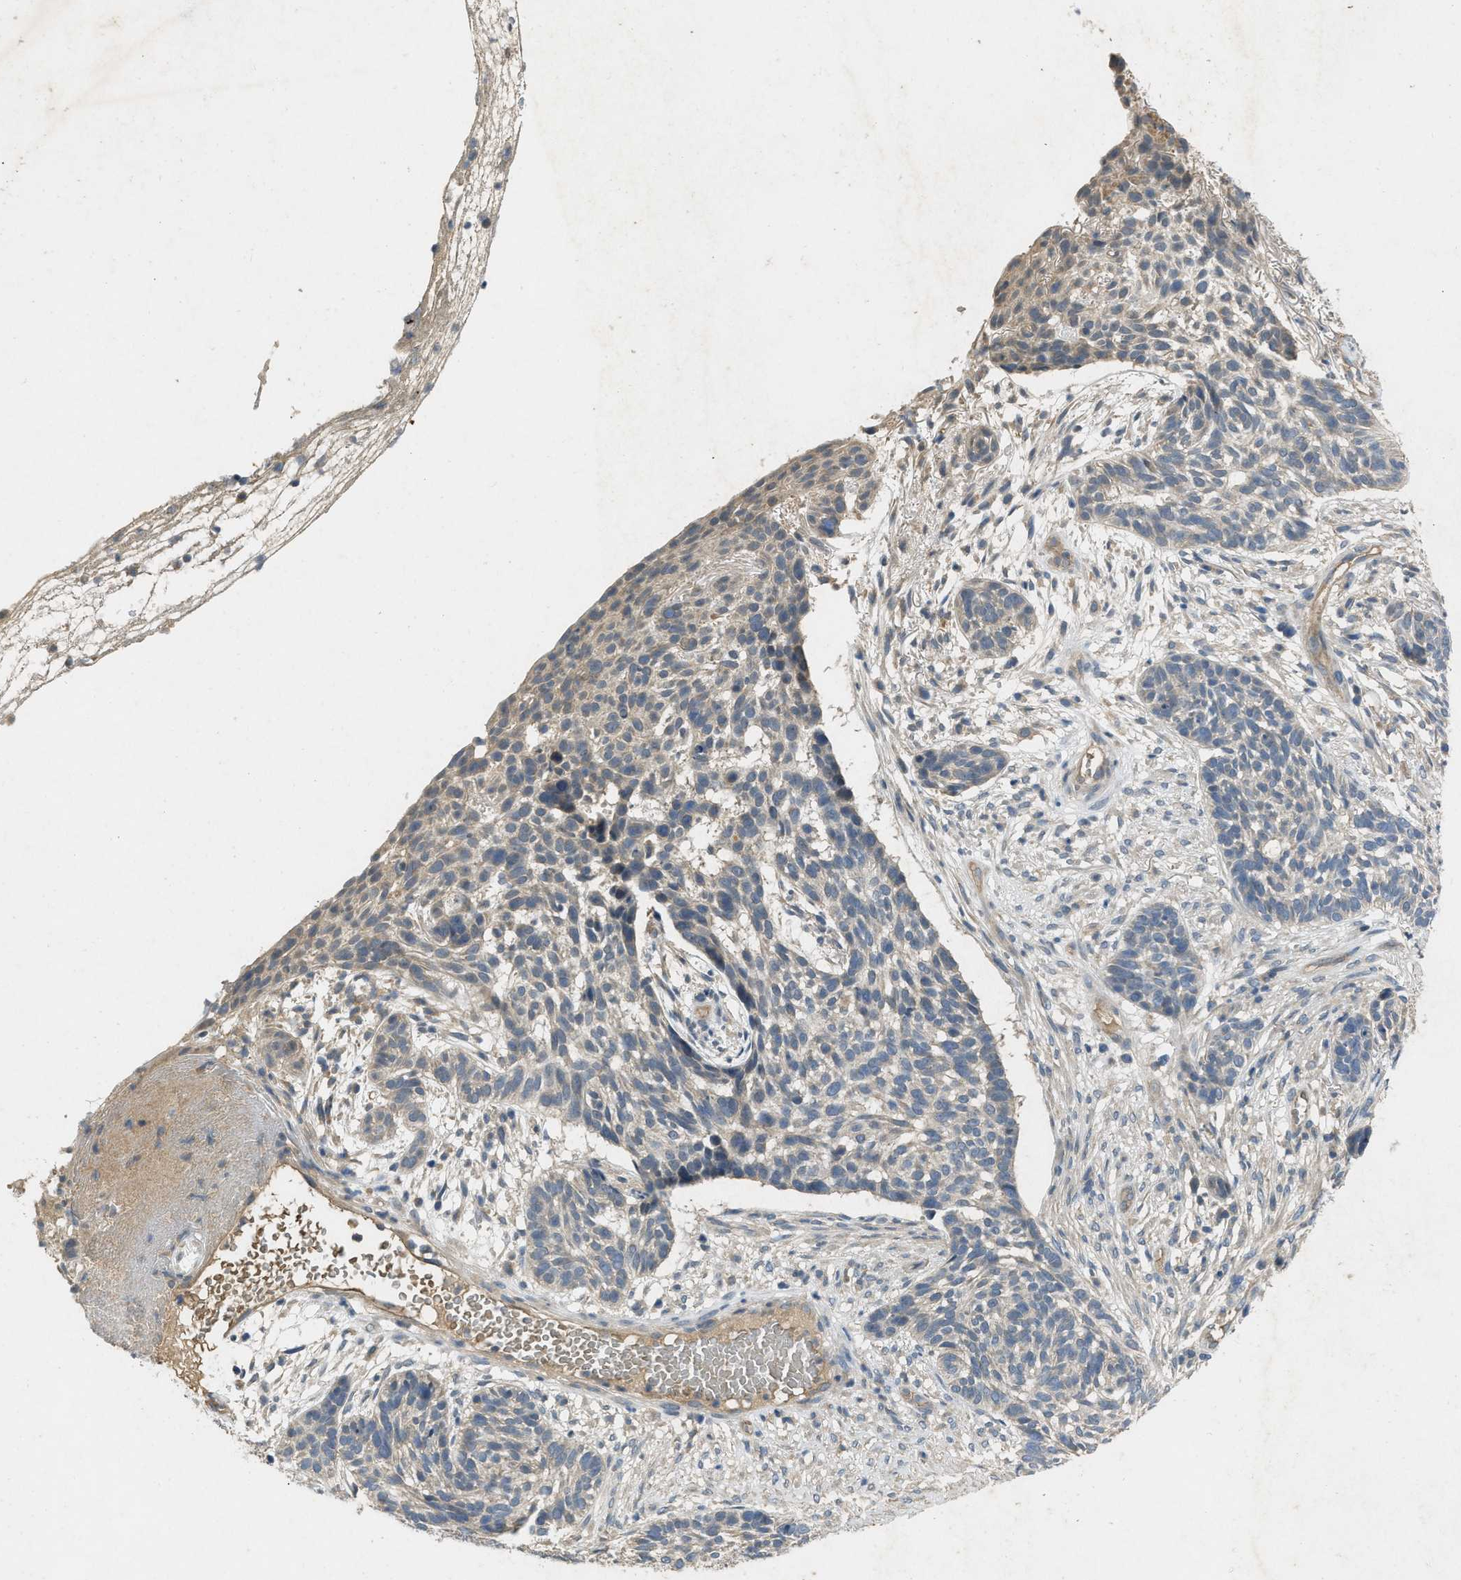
{"staining": {"intensity": "negative", "quantity": "none", "location": "none"}, "tissue": "skin cancer", "cell_type": "Tumor cells", "image_type": "cancer", "snomed": [{"axis": "morphology", "description": "Basal cell carcinoma"}, {"axis": "topography", "description": "Skin"}], "caption": "Tumor cells are negative for protein expression in human skin basal cell carcinoma.", "gene": "PPP3CA", "patient": {"sex": "male", "age": 85}}